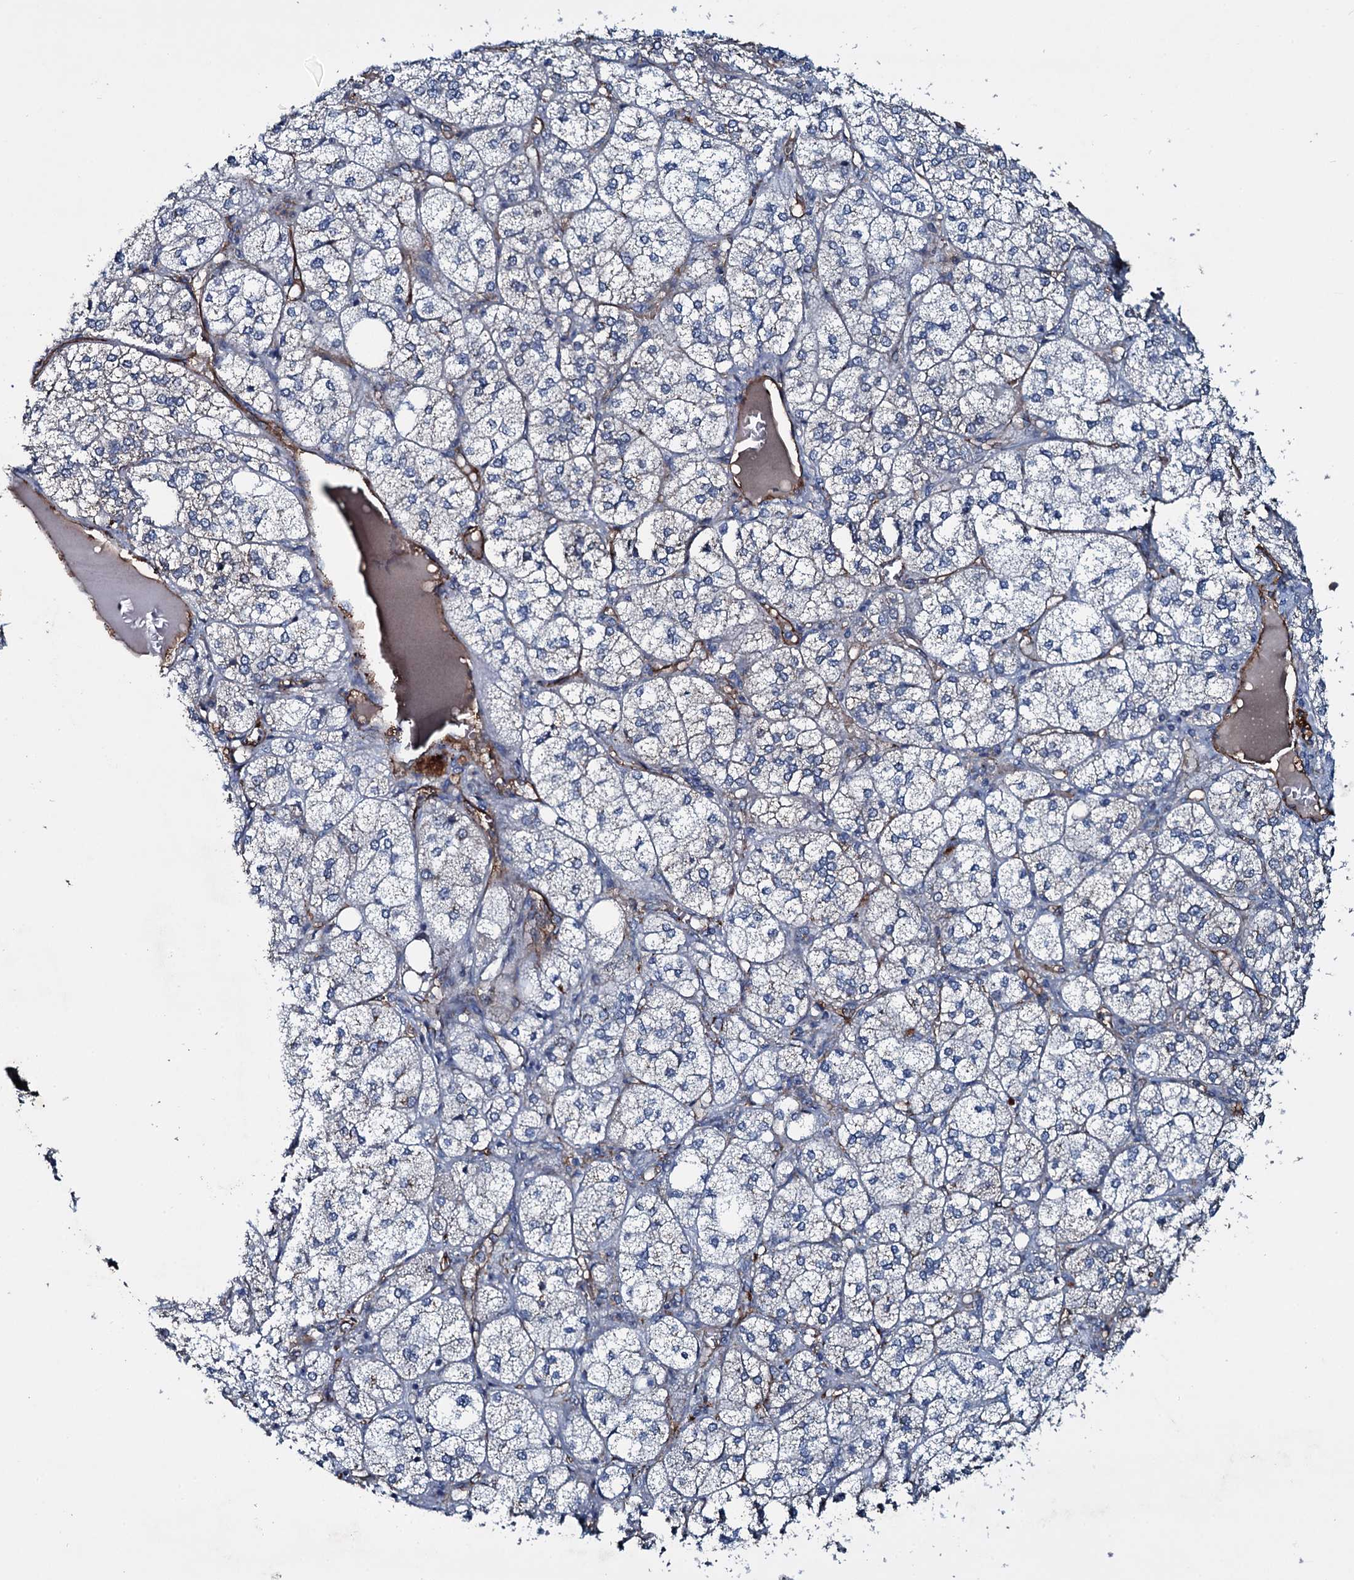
{"staining": {"intensity": "negative", "quantity": "none", "location": "none"}, "tissue": "adrenal gland", "cell_type": "Glandular cells", "image_type": "normal", "snomed": [{"axis": "morphology", "description": "Normal tissue, NOS"}, {"axis": "topography", "description": "Adrenal gland"}], "caption": "Photomicrograph shows no significant protein positivity in glandular cells of unremarkable adrenal gland. (DAB (3,3'-diaminobenzidine) IHC, high magnification).", "gene": "CLEC14A", "patient": {"sex": "female", "age": 61}}